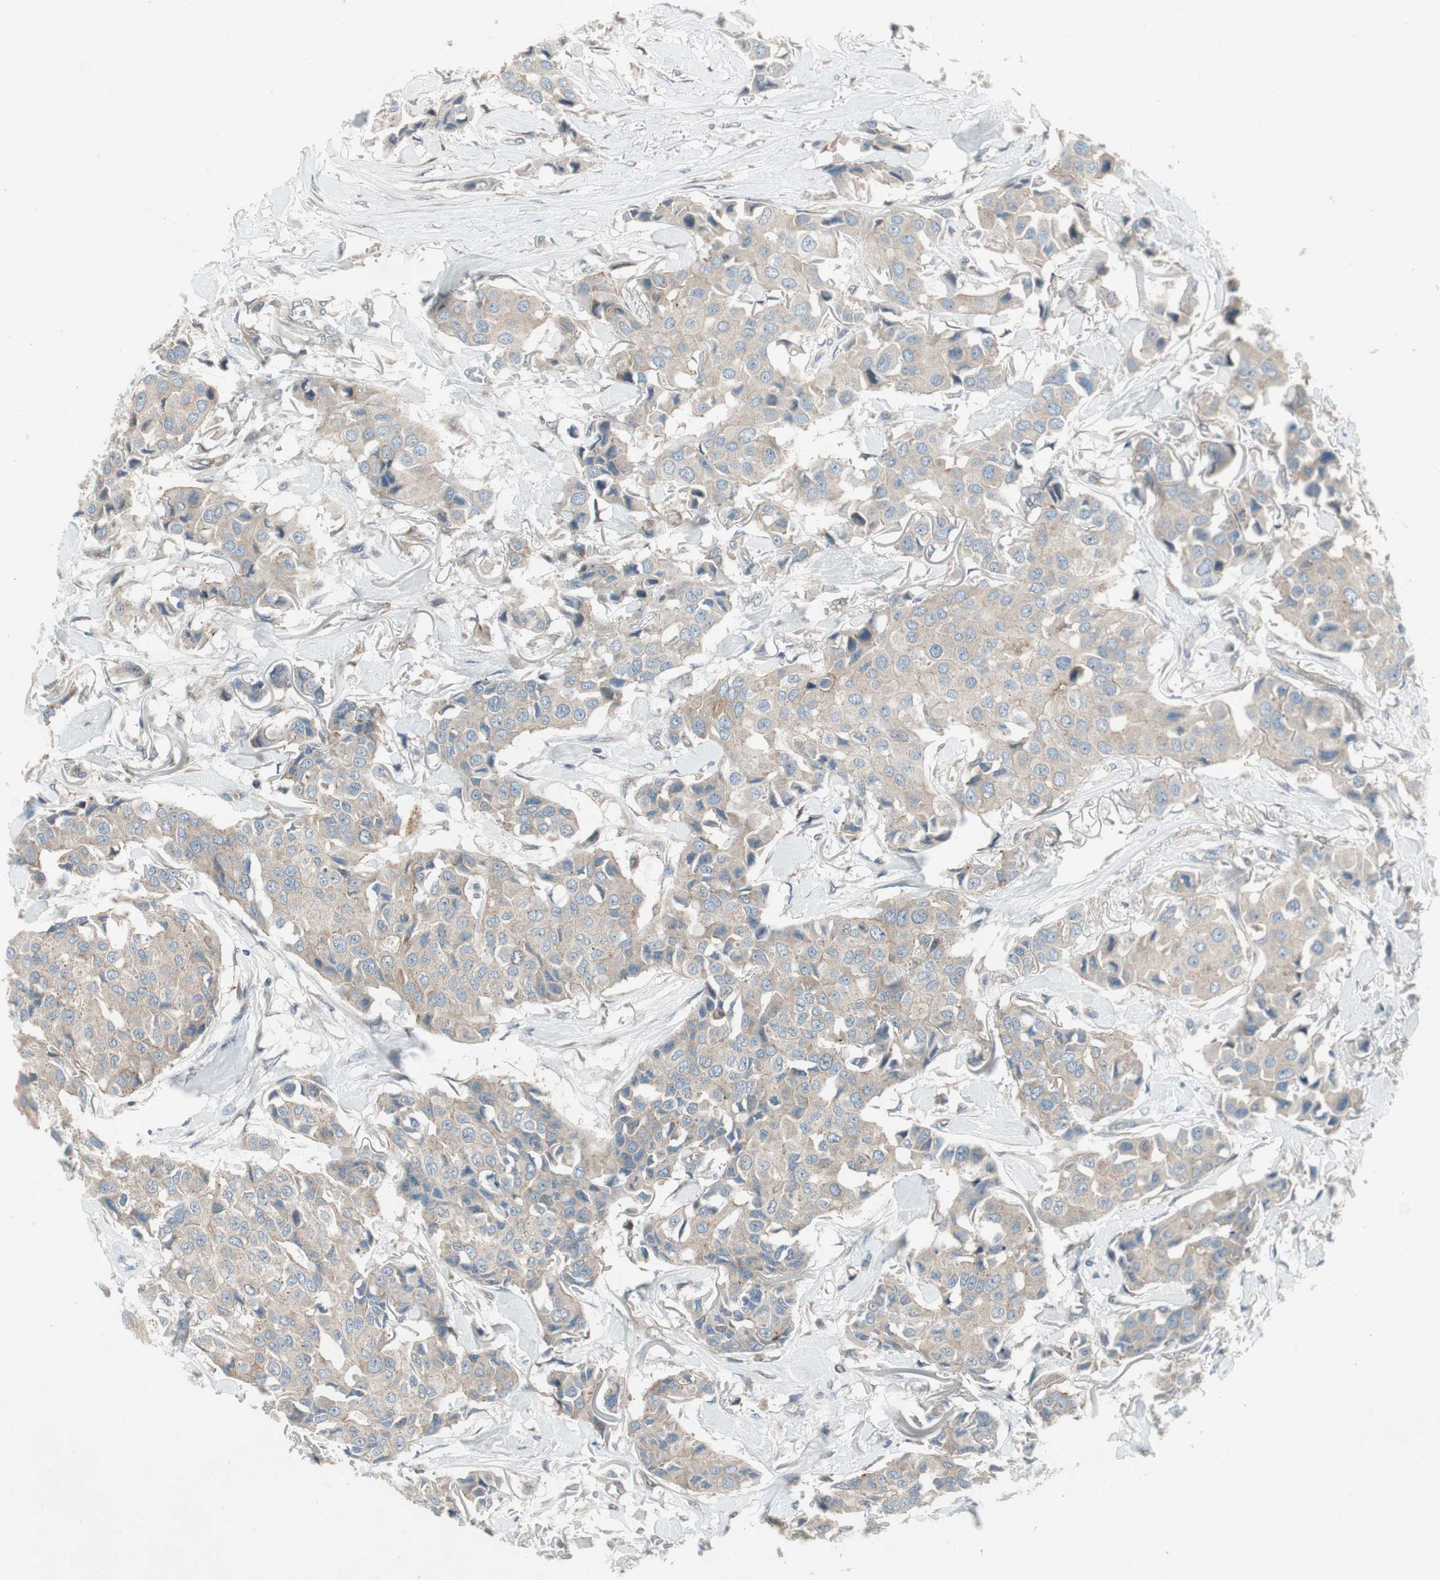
{"staining": {"intensity": "weak", "quantity": ">75%", "location": "cytoplasmic/membranous"}, "tissue": "breast cancer", "cell_type": "Tumor cells", "image_type": "cancer", "snomed": [{"axis": "morphology", "description": "Duct carcinoma"}, {"axis": "topography", "description": "Breast"}], "caption": "Weak cytoplasmic/membranous protein positivity is identified in approximately >75% of tumor cells in breast cancer (intraductal carcinoma). The staining was performed using DAB (3,3'-diaminobenzidine) to visualize the protein expression in brown, while the nuclei were stained in blue with hematoxylin (Magnification: 20x).", "gene": "PANK2", "patient": {"sex": "female", "age": 80}}